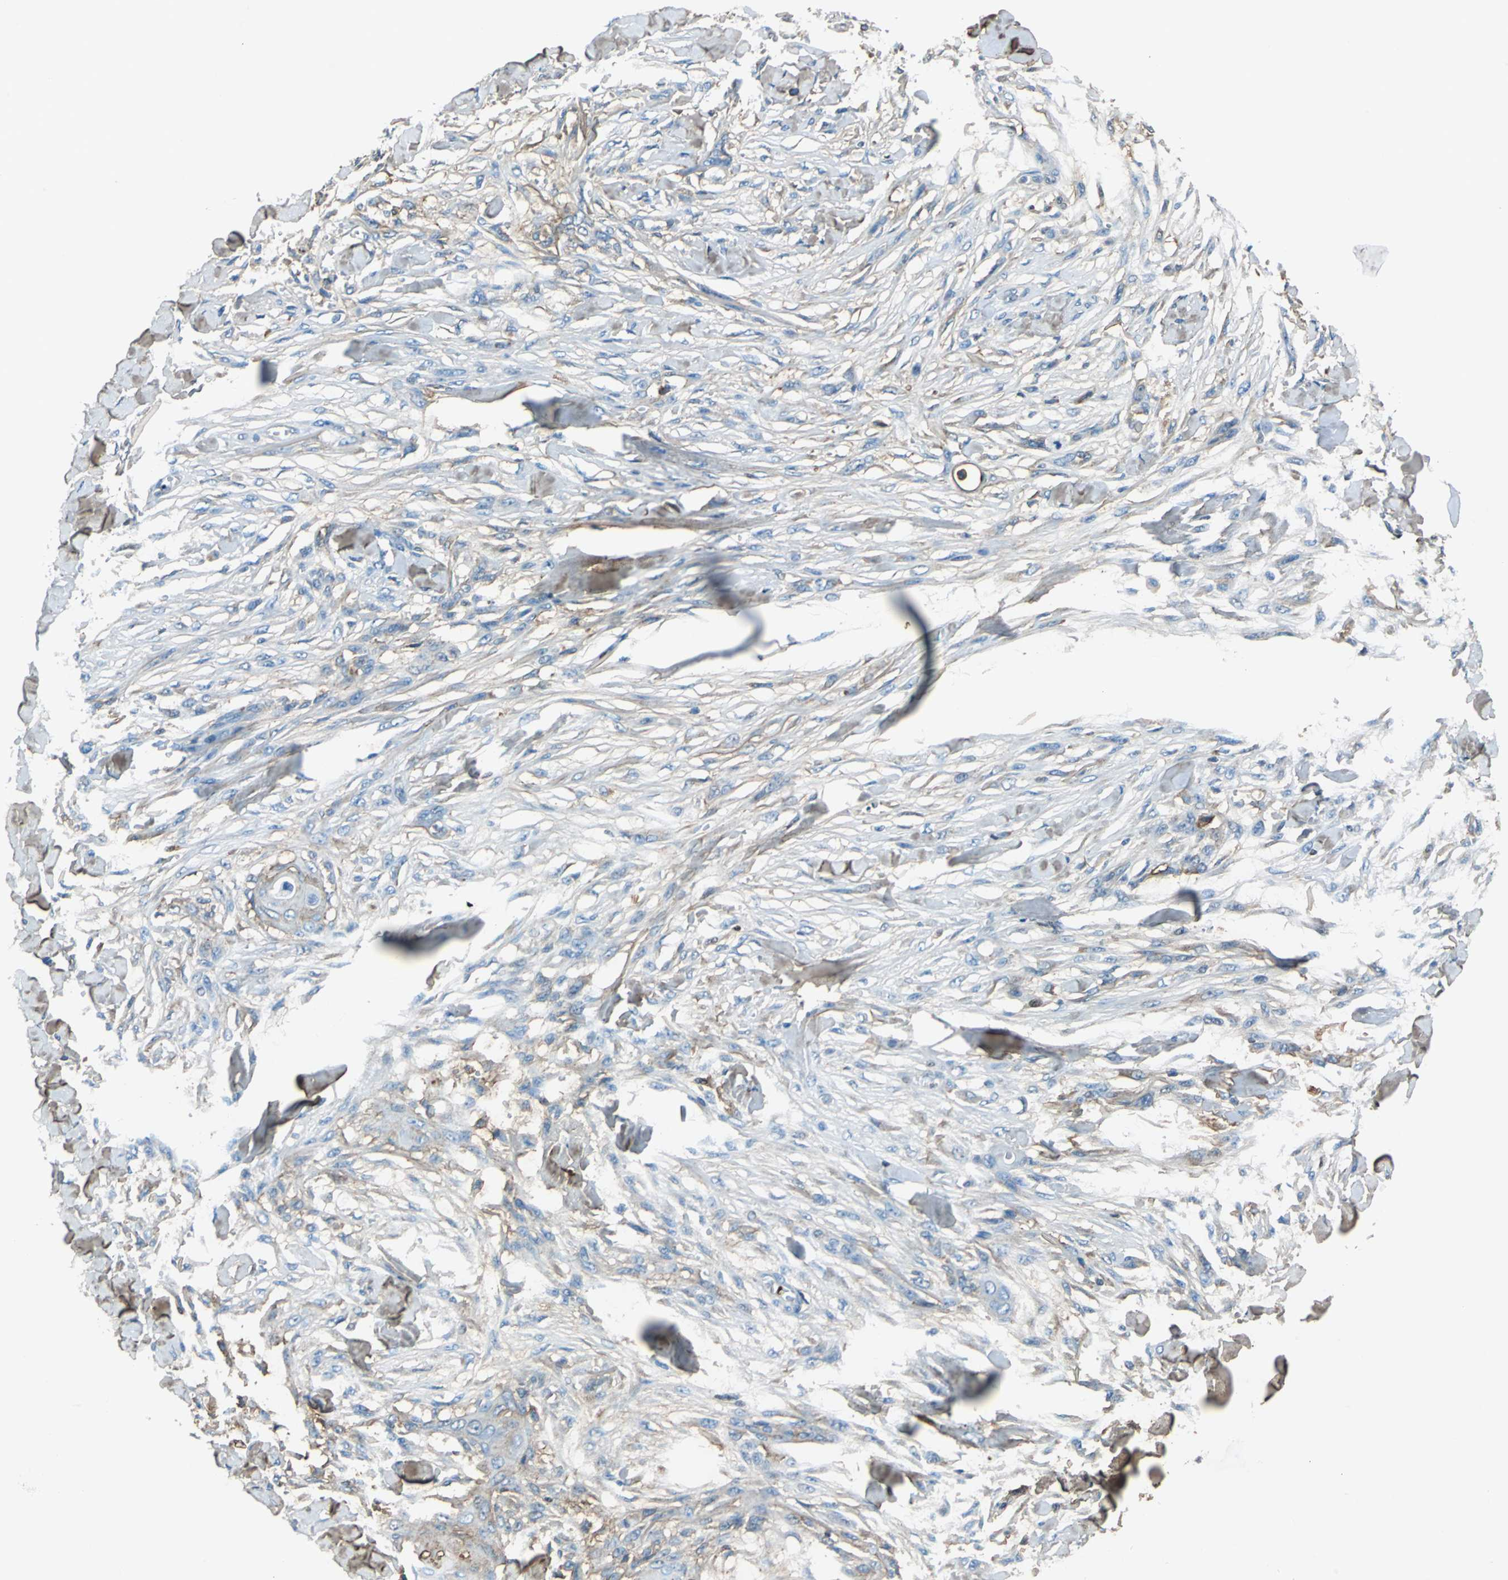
{"staining": {"intensity": "weak", "quantity": "<25%", "location": "cytoplasmic/membranous"}, "tissue": "skin cancer", "cell_type": "Tumor cells", "image_type": "cancer", "snomed": [{"axis": "morphology", "description": "Normal tissue, NOS"}, {"axis": "morphology", "description": "Squamous cell carcinoma, NOS"}, {"axis": "topography", "description": "Skin"}], "caption": "The immunohistochemistry histopathology image has no significant positivity in tumor cells of skin squamous cell carcinoma tissue.", "gene": "ALB", "patient": {"sex": "female", "age": 59}}